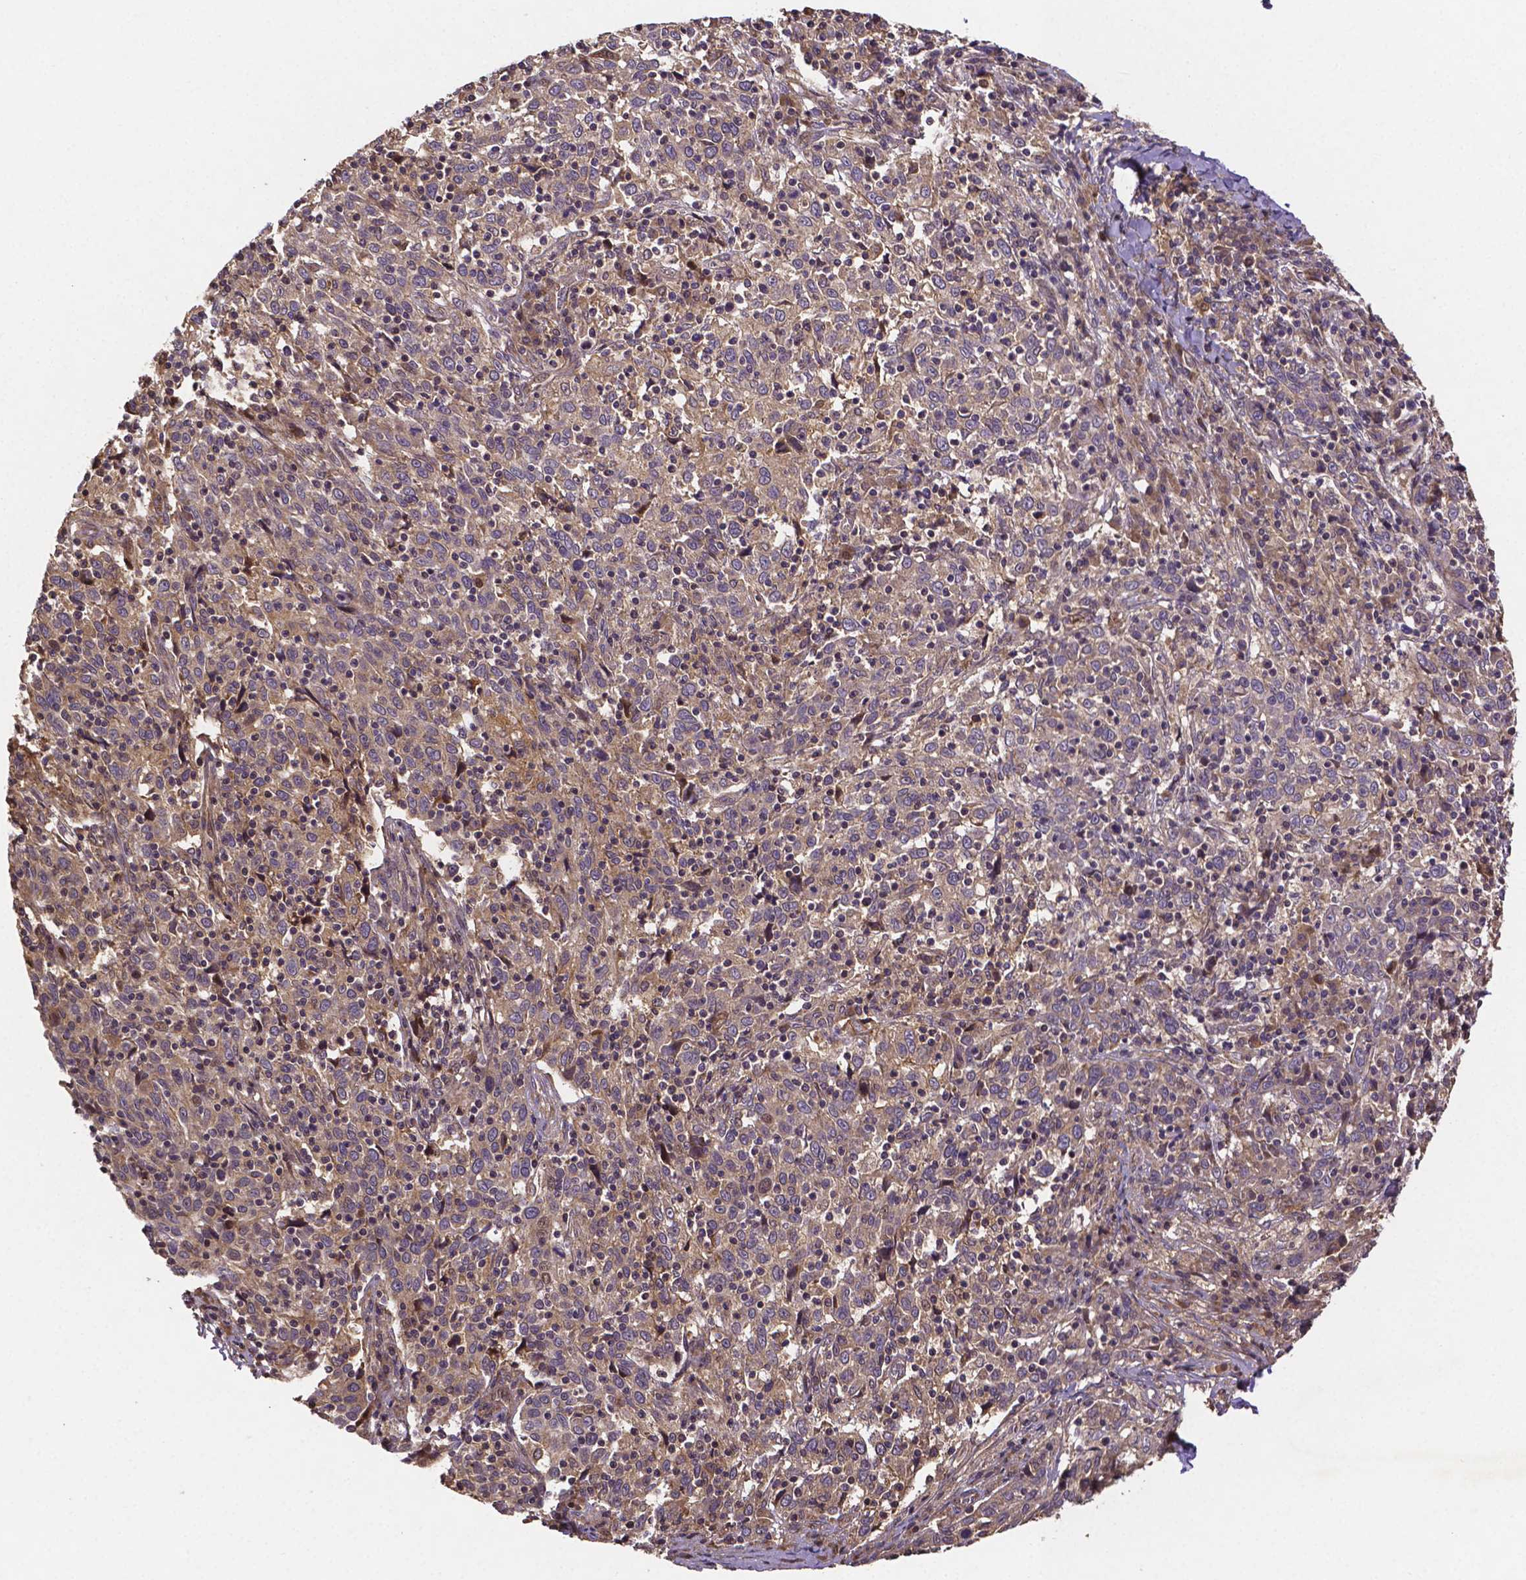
{"staining": {"intensity": "weak", "quantity": "<25%", "location": "cytoplasmic/membranous"}, "tissue": "cervical cancer", "cell_type": "Tumor cells", "image_type": "cancer", "snomed": [{"axis": "morphology", "description": "Squamous cell carcinoma, NOS"}, {"axis": "topography", "description": "Cervix"}], "caption": "IHC micrograph of cervical cancer stained for a protein (brown), which demonstrates no staining in tumor cells. (Stains: DAB immunohistochemistry (IHC) with hematoxylin counter stain, Microscopy: brightfield microscopy at high magnification).", "gene": "RNF123", "patient": {"sex": "female", "age": 46}}